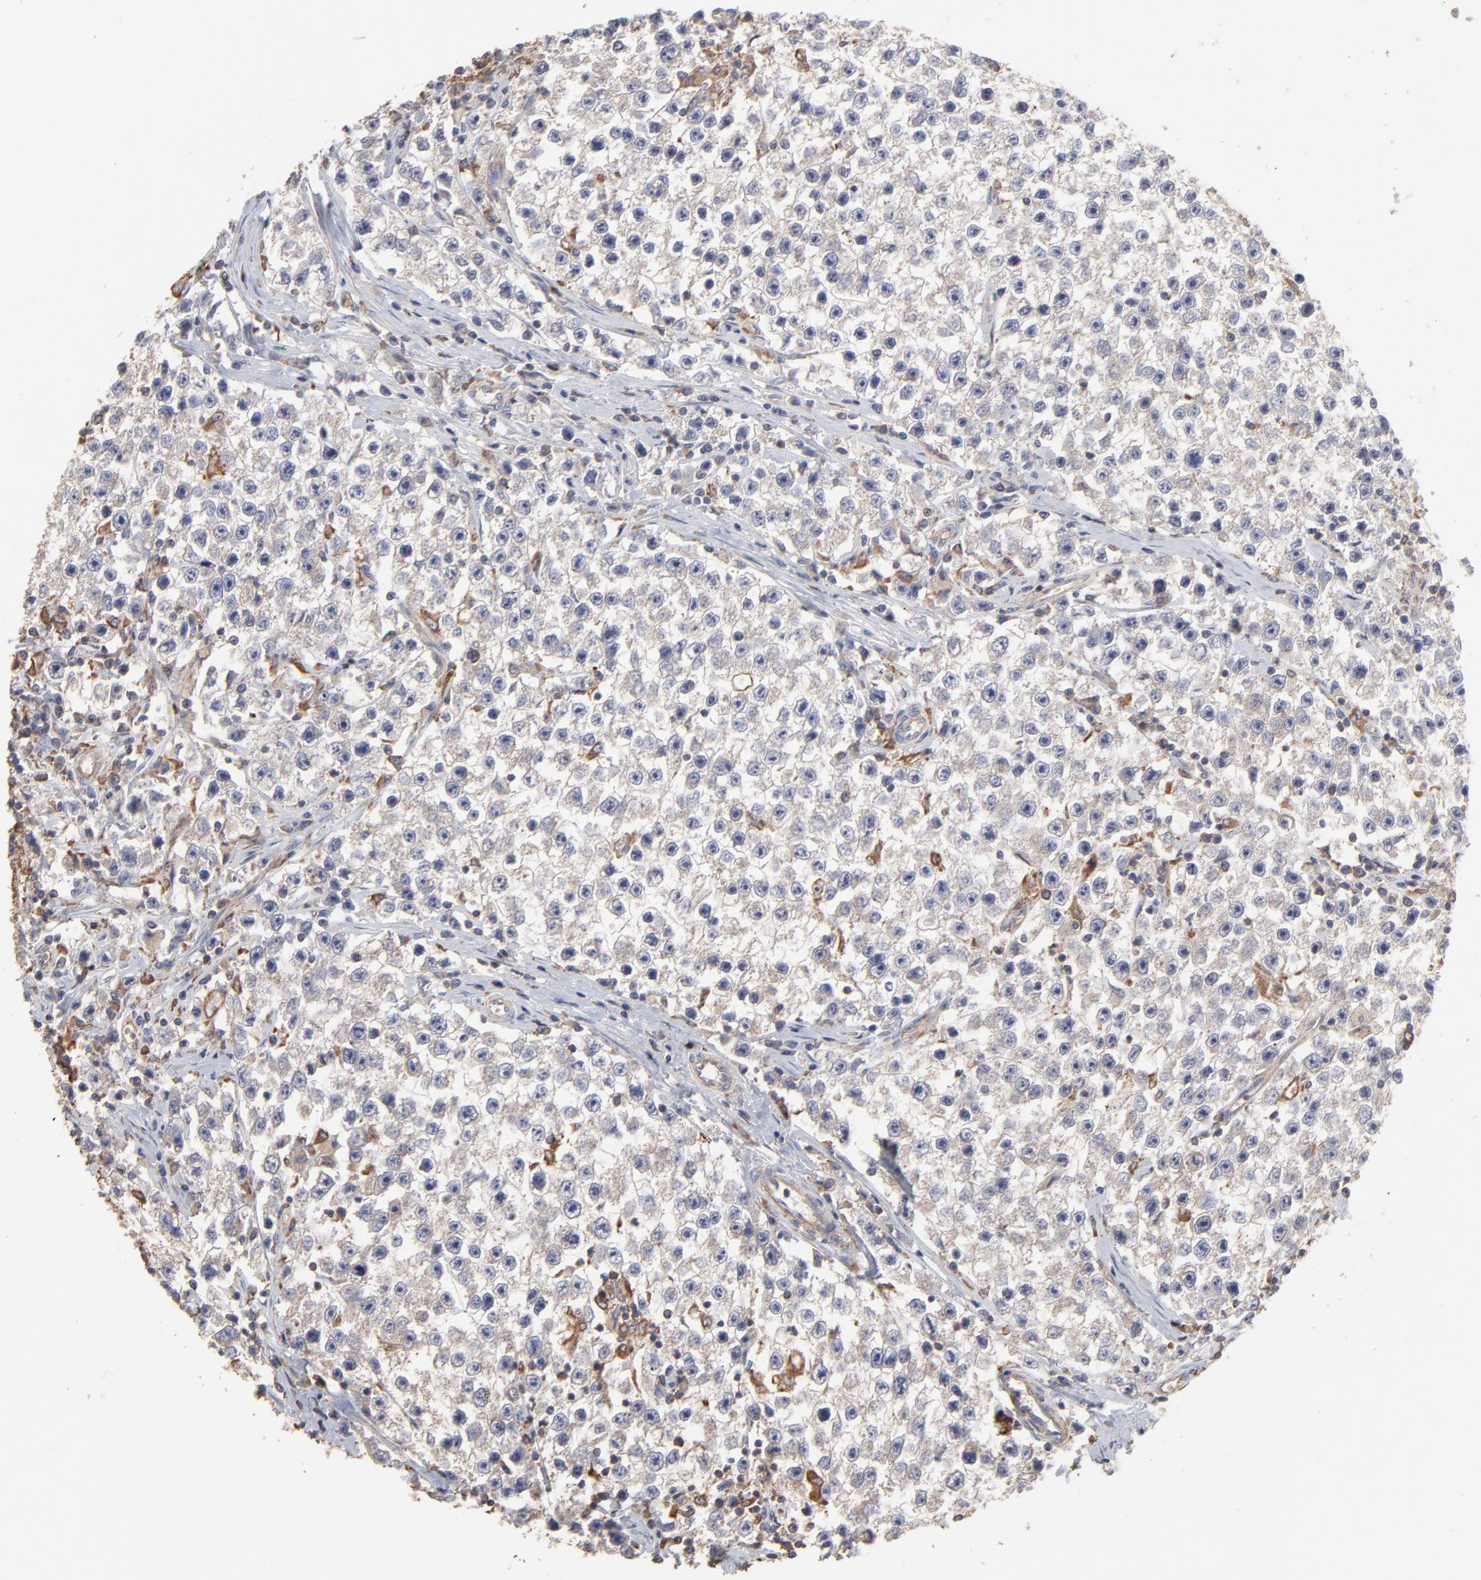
{"staining": {"intensity": "weak", "quantity": "25%-75%", "location": "cytoplasmic/membranous"}, "tissue": "testis cancer", "cell_type": "Tumor cells", "image_type": "cancer", "snomed": [{"axis": "morphology", "description": "Seminoma, NOS"}, {"axis": "topography", "description": "Testis"}], "caption": "Approximately 25%-75% of tumor cells in human seminoma (testis) demonstrate weak cytoplasmic/membranous protein positivity as visualized by brown immunohistochemical staining.", "gene": "TANGO2", "patient": {"sex": "male", "age": 35}}